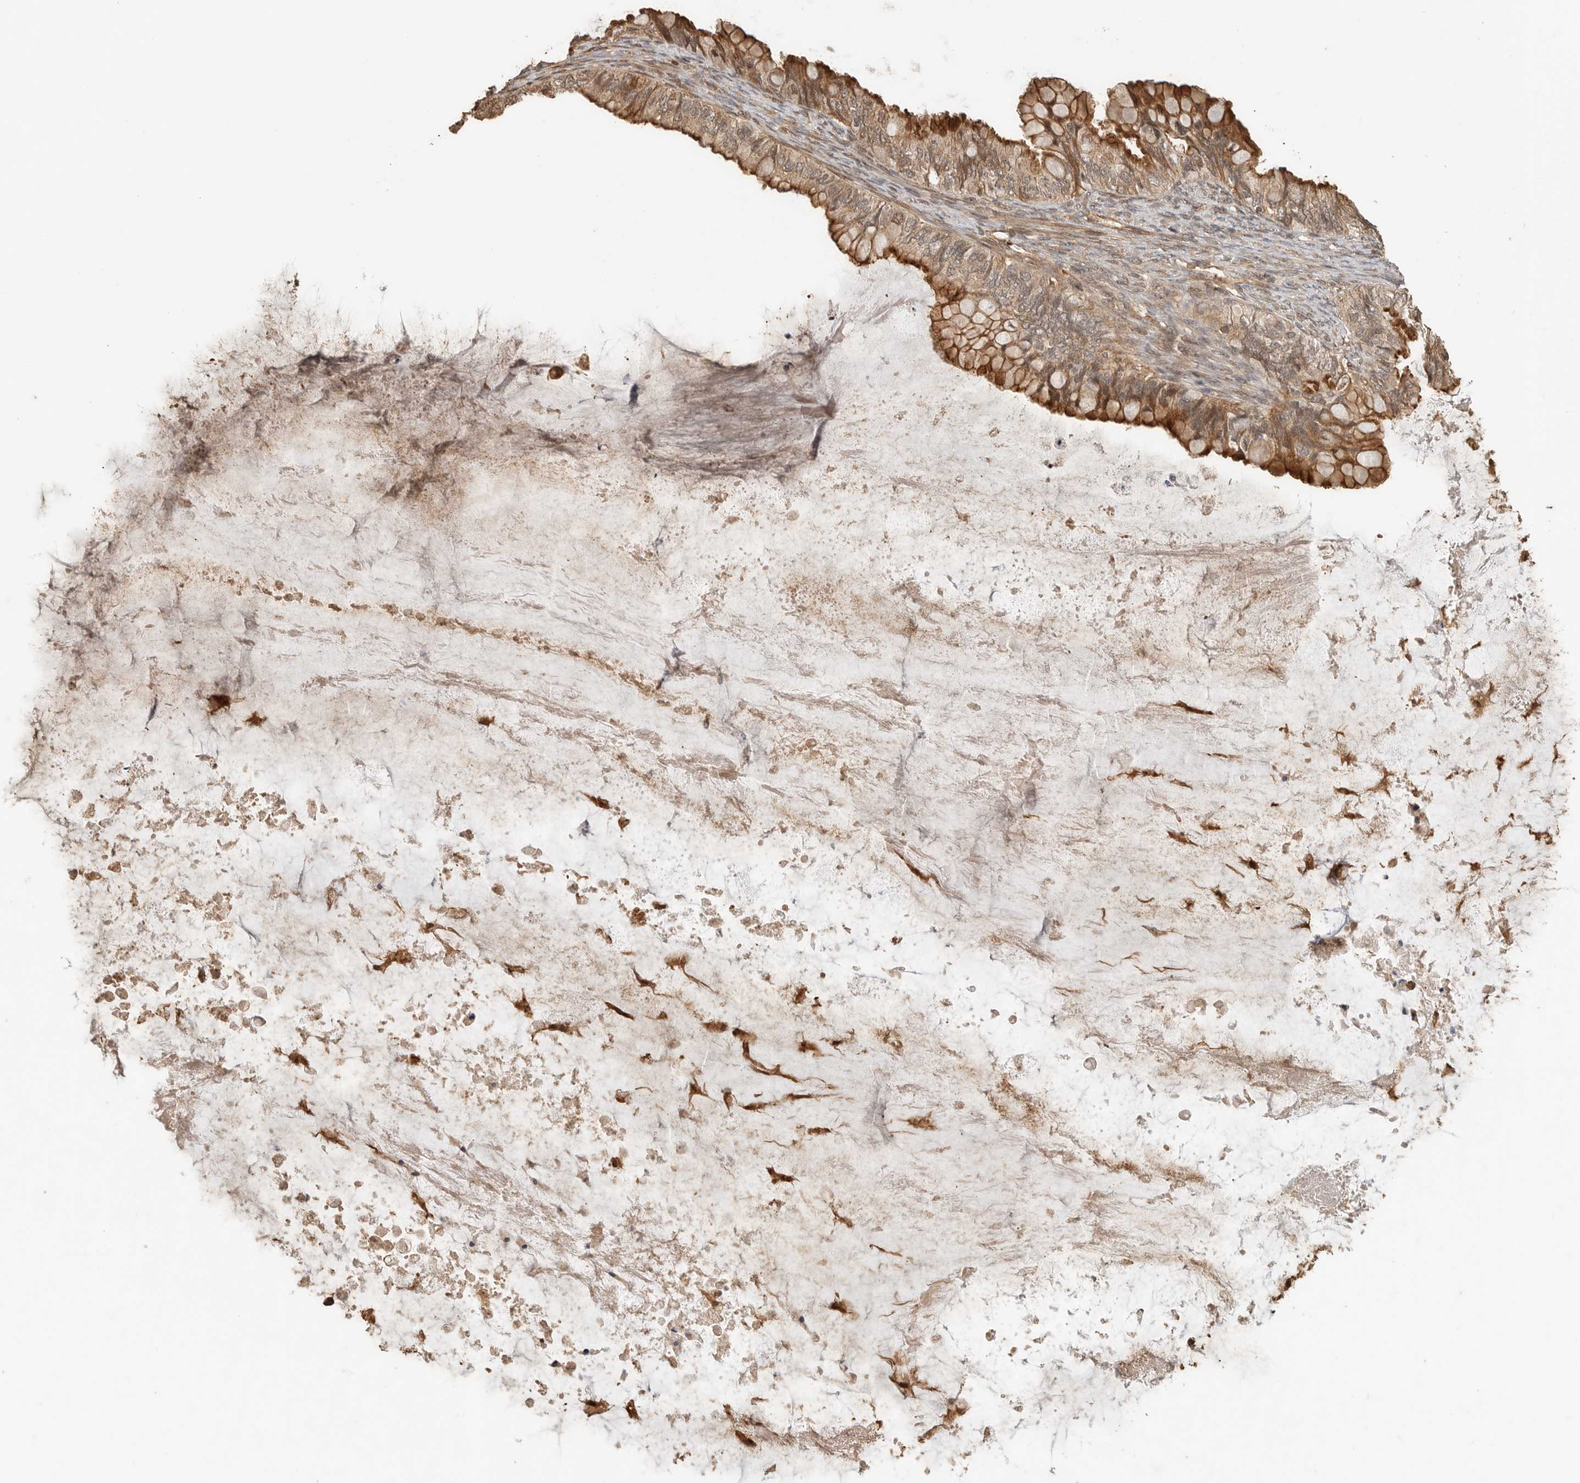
{"staining": {"intensity": "moderate", "quantity": ">75%", "location": "cytoplasmic/membranous"}, "tissue": "ovarian cancer", "cell_type": "Tumor cells", "image_type": "cancer", "snomed": [{"axis": "morphology", "description": "Cystadenocarcinoma, mucinous, NOS"}, {"axis": "topography", "description": "Ovary"}], "caption": "A brown stain shows moderate cytoplasmic/membranous positivity of a protein in mucinous cystadenocarcinoma (ovarian) tumor cells.", "gene": "OTUD6B", "patient": {"sex": "female", "age": 80}}